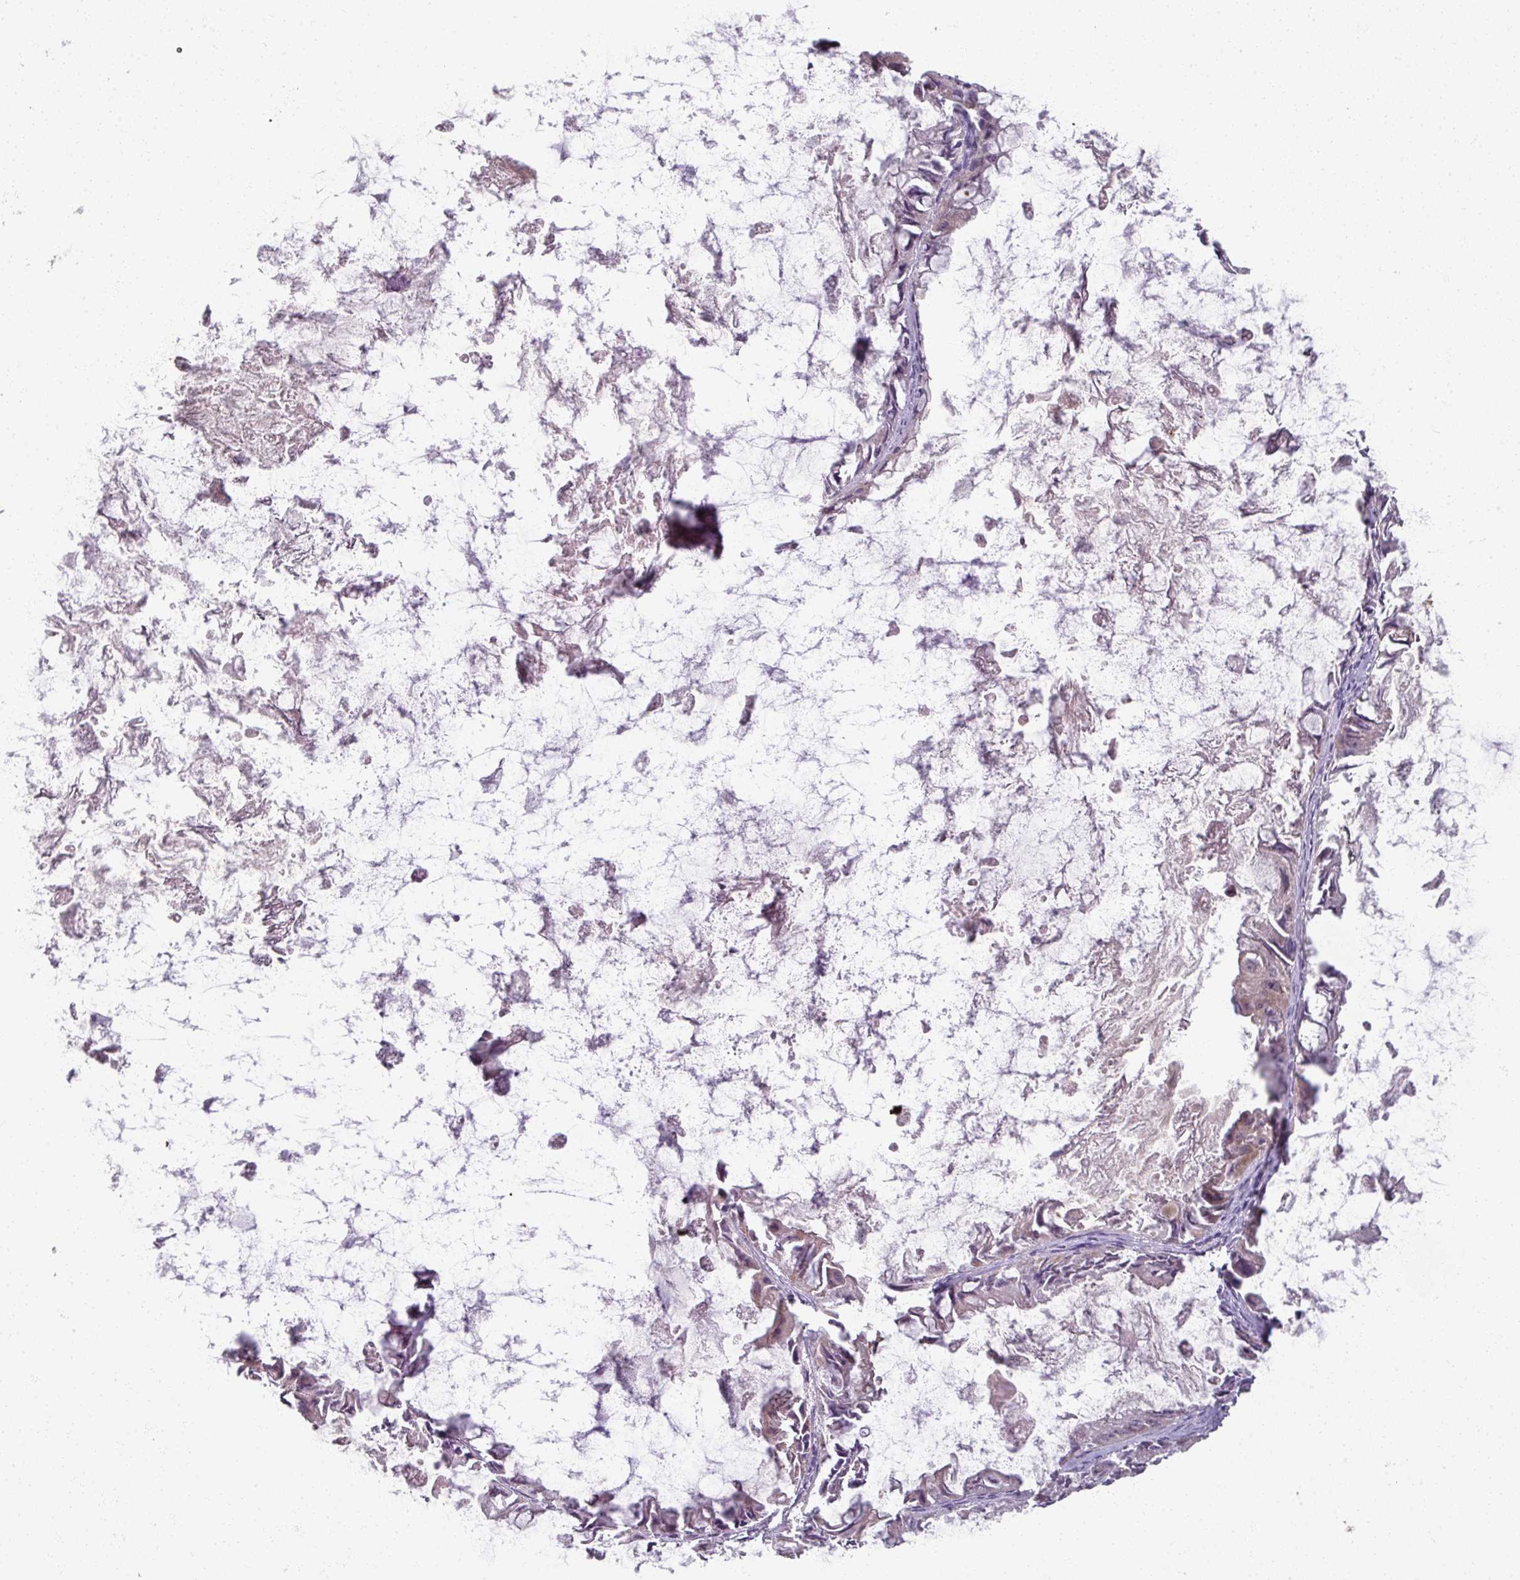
{"staining": {"intensity": "weak", "quantity": "<25%", "location": "nuclear"}, "tissue": "ovarian cancer", "cell_type": "Tumor cells", "image_type": "cancer", "snomed": [{"axis": "morphology", "description": "Cystadenocarcinoma, mucinous, NOS"}, {"axis": "topography", "description": "Ovary"}], "caption": "Immunohistochemistry histopathology image of neoplastic tissue: human ovarian cancer (mucinous cystadenocarcinoma) stained with DAB (3,3'-diaminobenzidine) demonstrates no significant protein staining in tumor cells. (Brightfield microscopy of DAB (3,3'-diaminobenzidine) immunohistochemistry at high magnification).", "gene": "MYMK", "patient": {"sex": "female", "age": 61}}